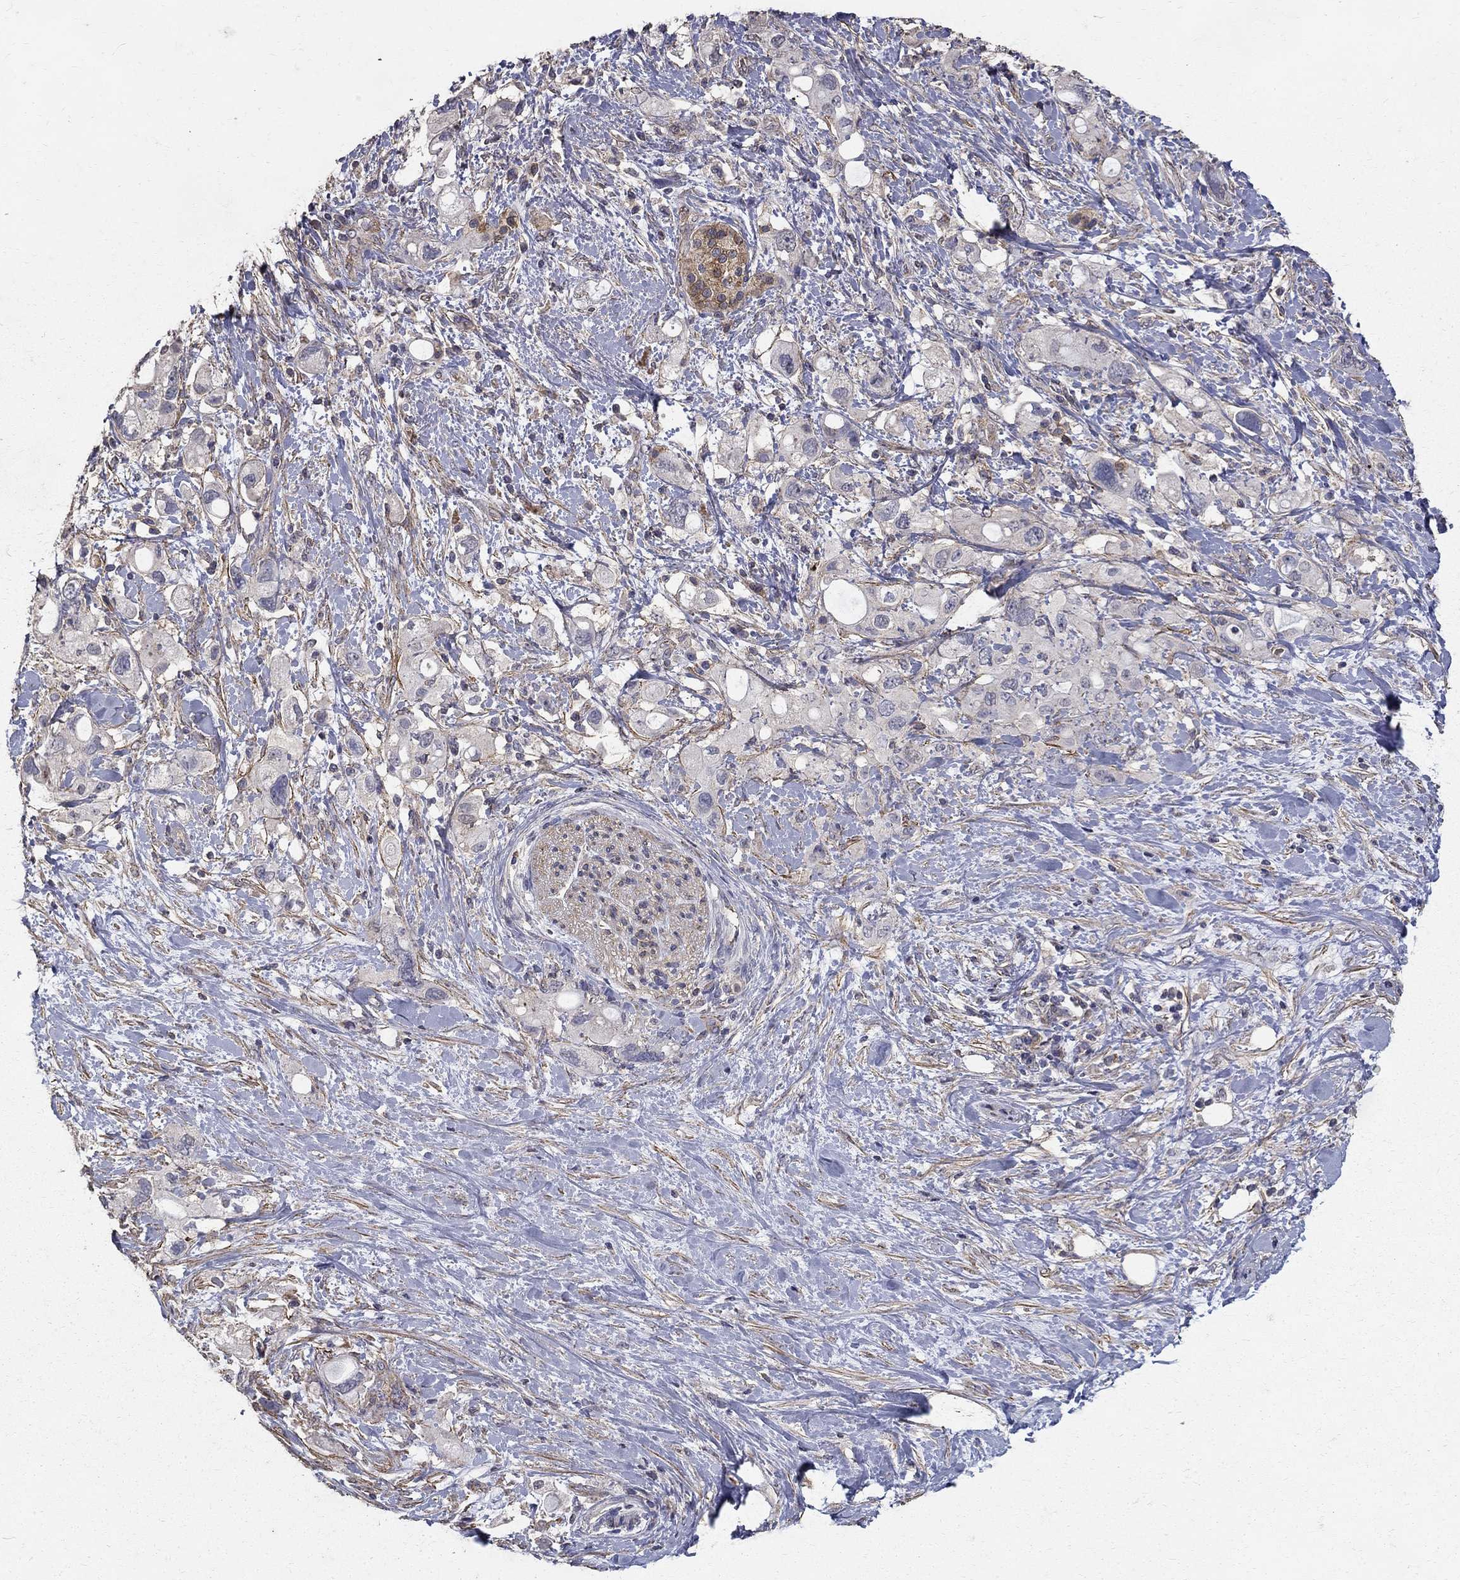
{"staining": {"intensity": "weak", "quantity": "<25%", "location": "cytoplasmic/membranous"}, "tissue": "pancreatic cancer", "cell_type": "Tumor cells", "image_type": "cancer", "snomed": [{"axis": "morphology", "description": "Adenocarcinoma, NOS"}, {"axis": "topography", "description": "Pancreas"}], "caption": "Immunohistochemical staining of human pancreatic cancer (adenocarcinoma) displays no significant positivity in tumor cells.", "gene": "MPP2", "patient": {"sex": "female", "age": 56}}